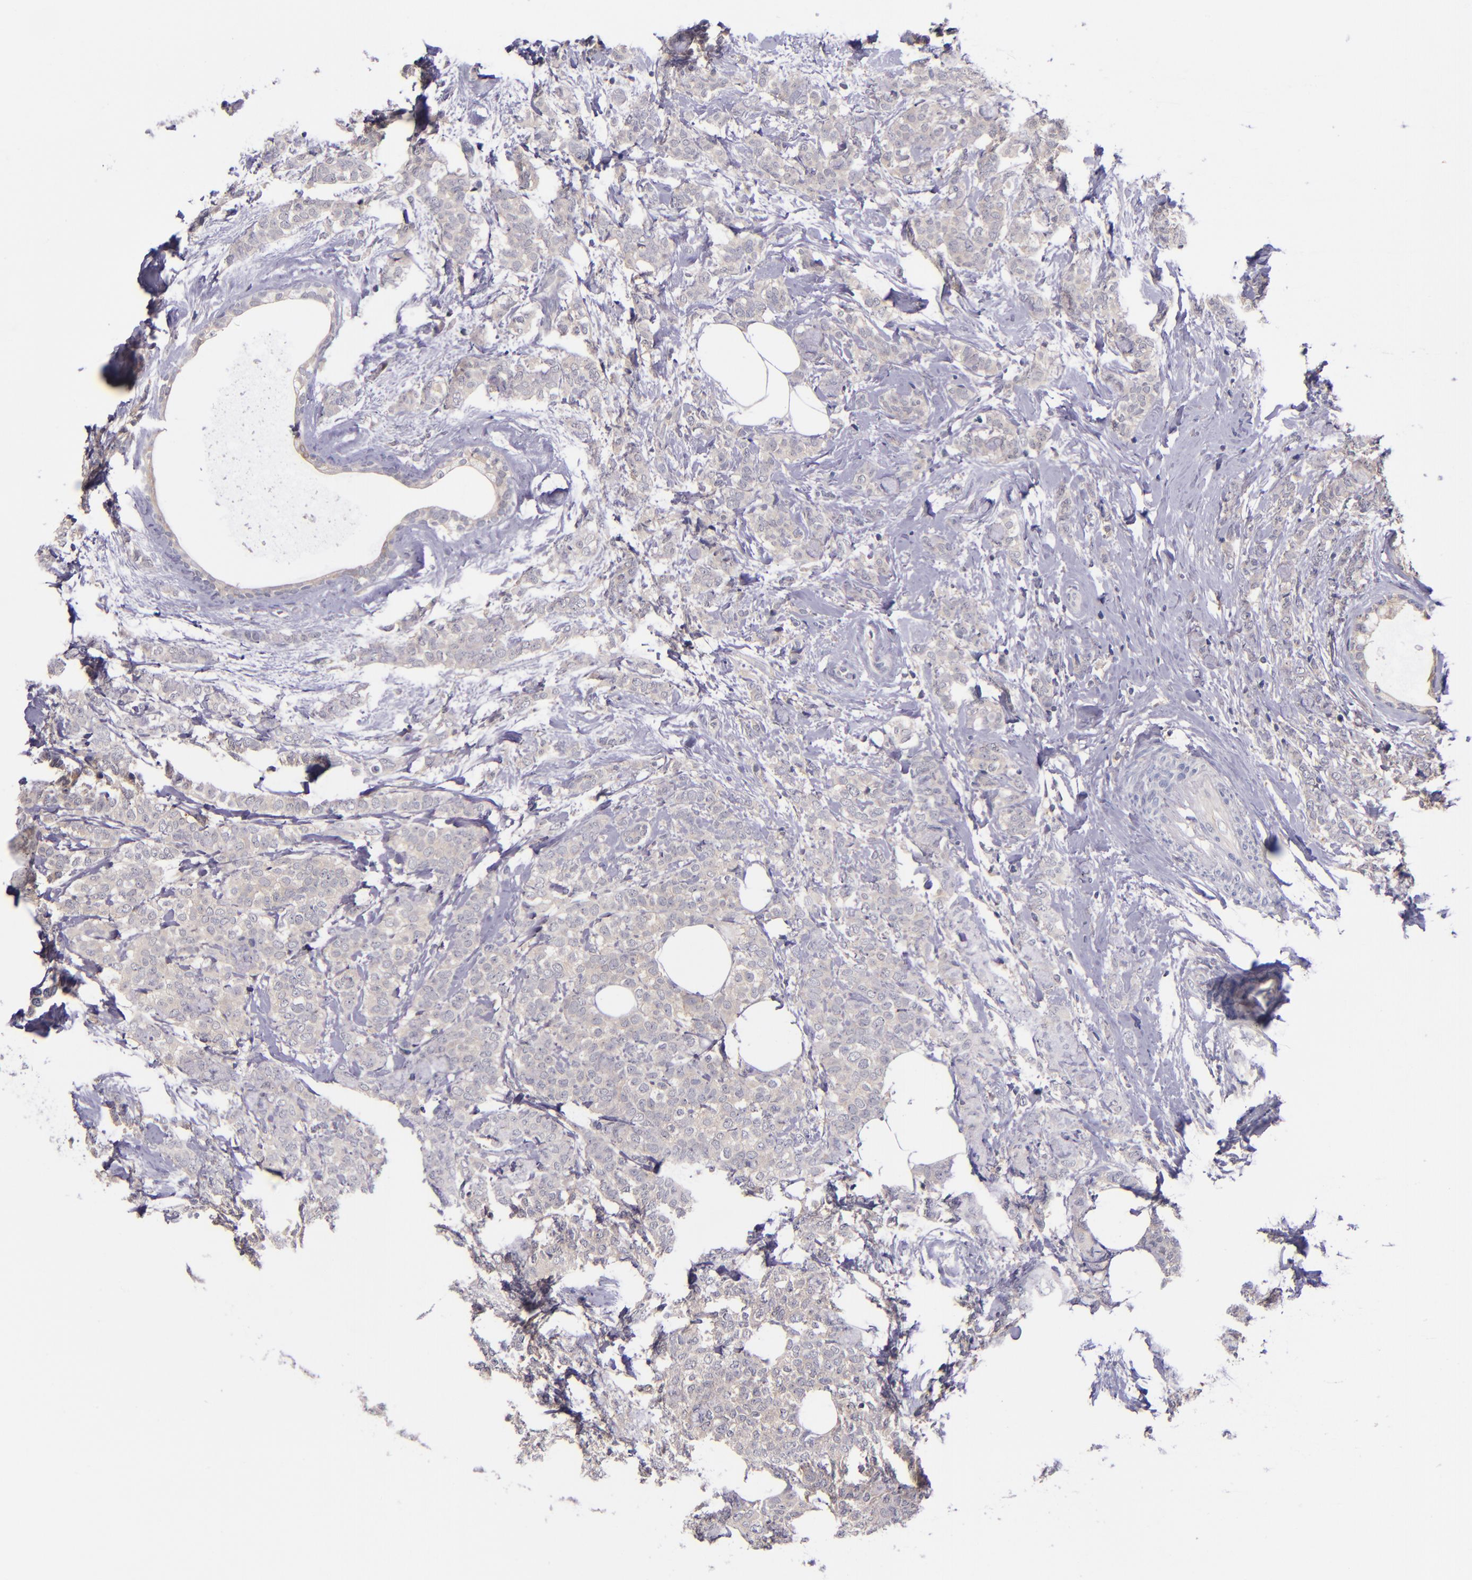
{"staining": {"intensity": "weak", "quantity": ">75%", "location": "cytoplasmic/membranous"}, "tissue": "breast cancer", "cell_type": "Tumor cells", "image_type": "cancer", "snomed": [{"axis": "morphology", "description": "Lobular carcinoma"}, {"axis": "topography", "description": "Breast"}], "caption": "High-magnification brightfield microscopy of breast cancer stained with DAB (3,3'-diaminobenzidine) (brown) and counterstained with hematoxylin (blue). tumor cells exhibit weak cytoplasmic/membranous expression is identified in approximately>75% of cells. (DAB (3,3'-diaminobenzidine) IHC, brown staining for protein, blue staining for nuclei).", "gene": "RBP4", "patient": {"sex": "female", "age": 60}}